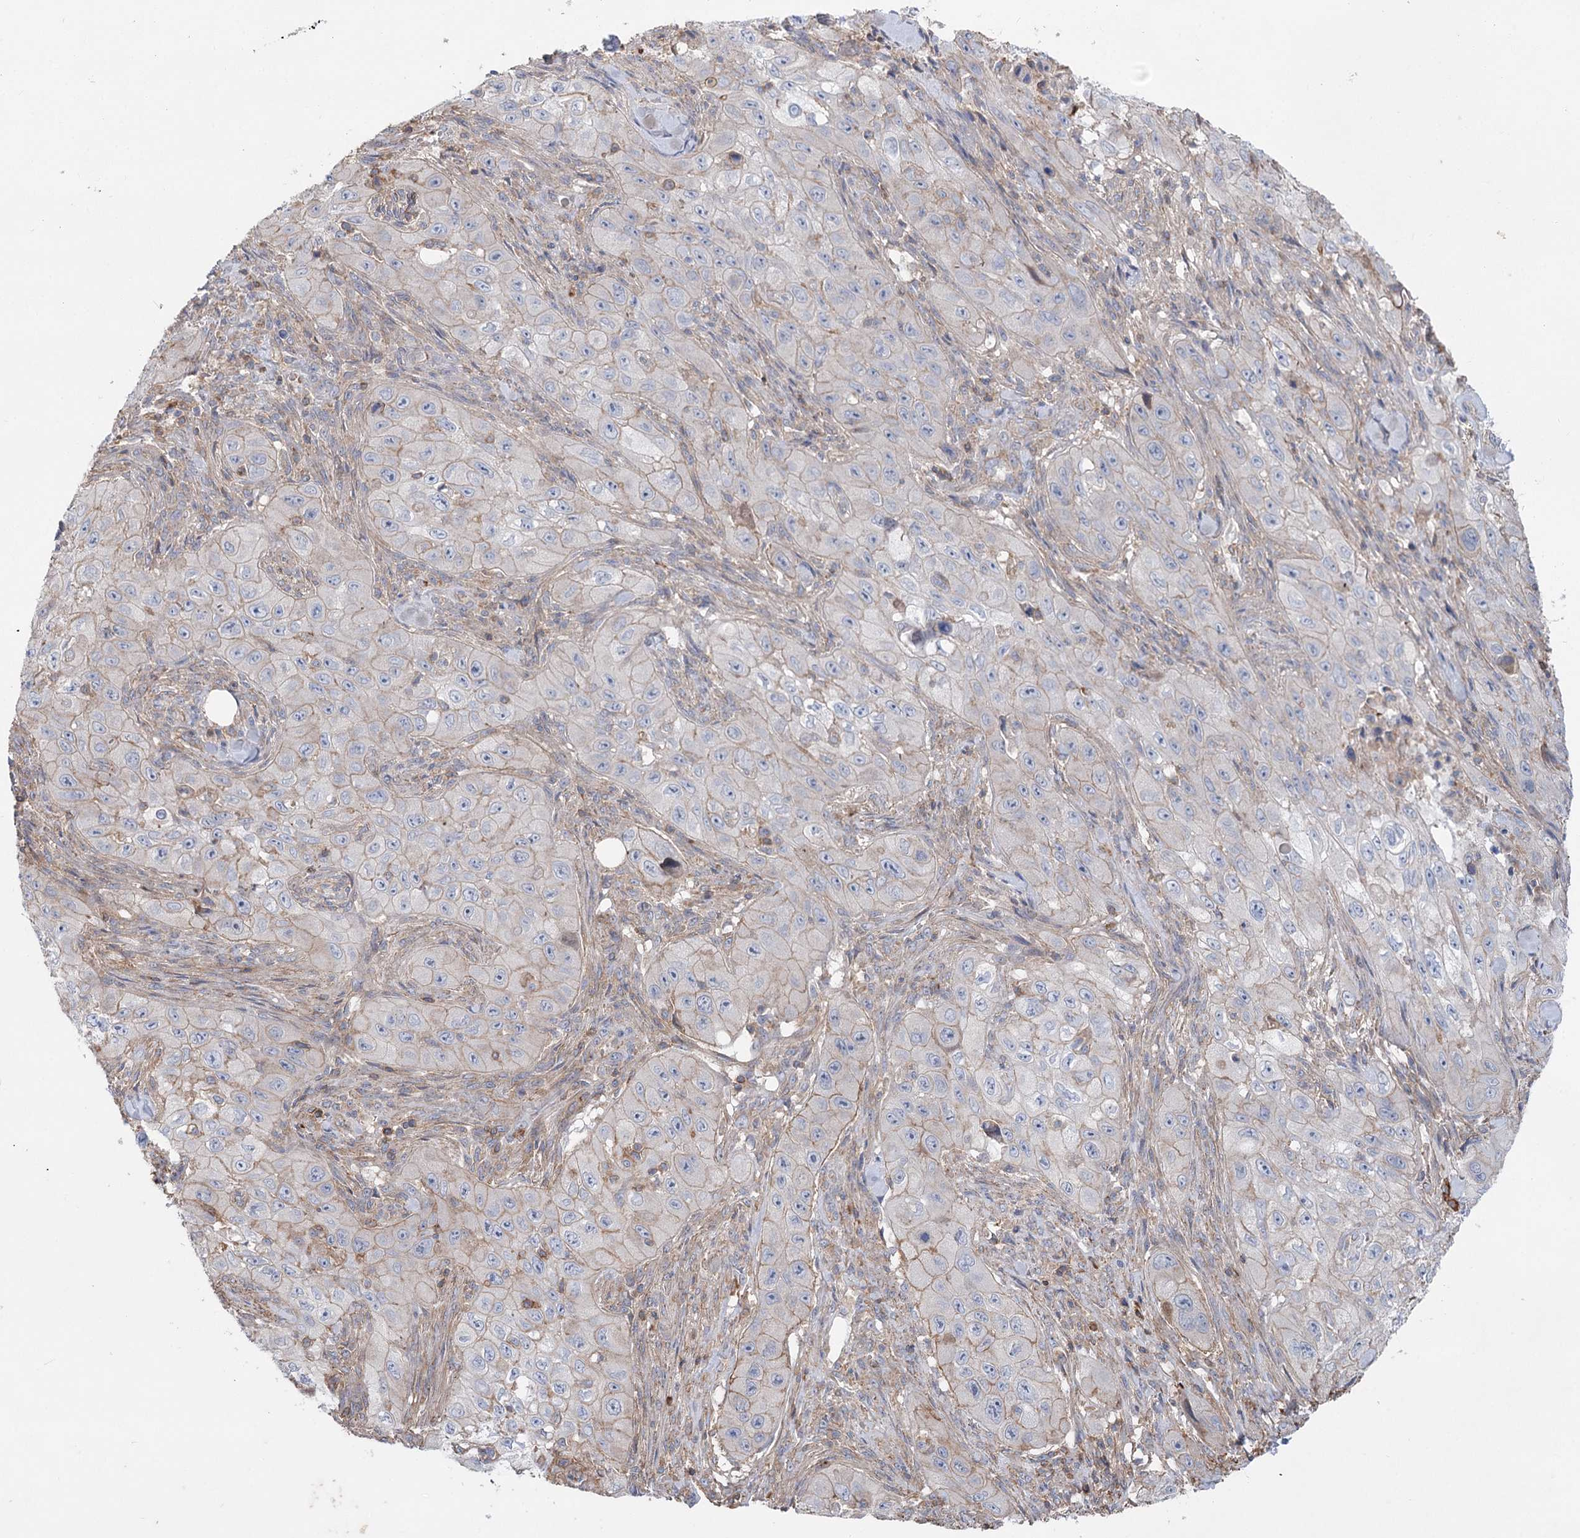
{"staining": {"intensity": "weak", "quantity": "25%-75%", "location": "cytoplasmic/membranous"}, "tissue": "skin cancer", "cell_type": "Tumor cells", "image_type": "cancer", "snomed": [{"axis": "morphology", "description": "Squamous cell carcinoma, NOS"}, {"axis": "topography", "description": "Skin"}, {"axis": "topography", "description": "Subcutis"}], "caption": "This is an image of IHC staining of skin cancer (squamous cell carcinoma), which shows weak expression in the cytoplasmic/membranous of tumor cells.", "gene": "LARP1B", "patient": {"sex": "male", "age": 73}}